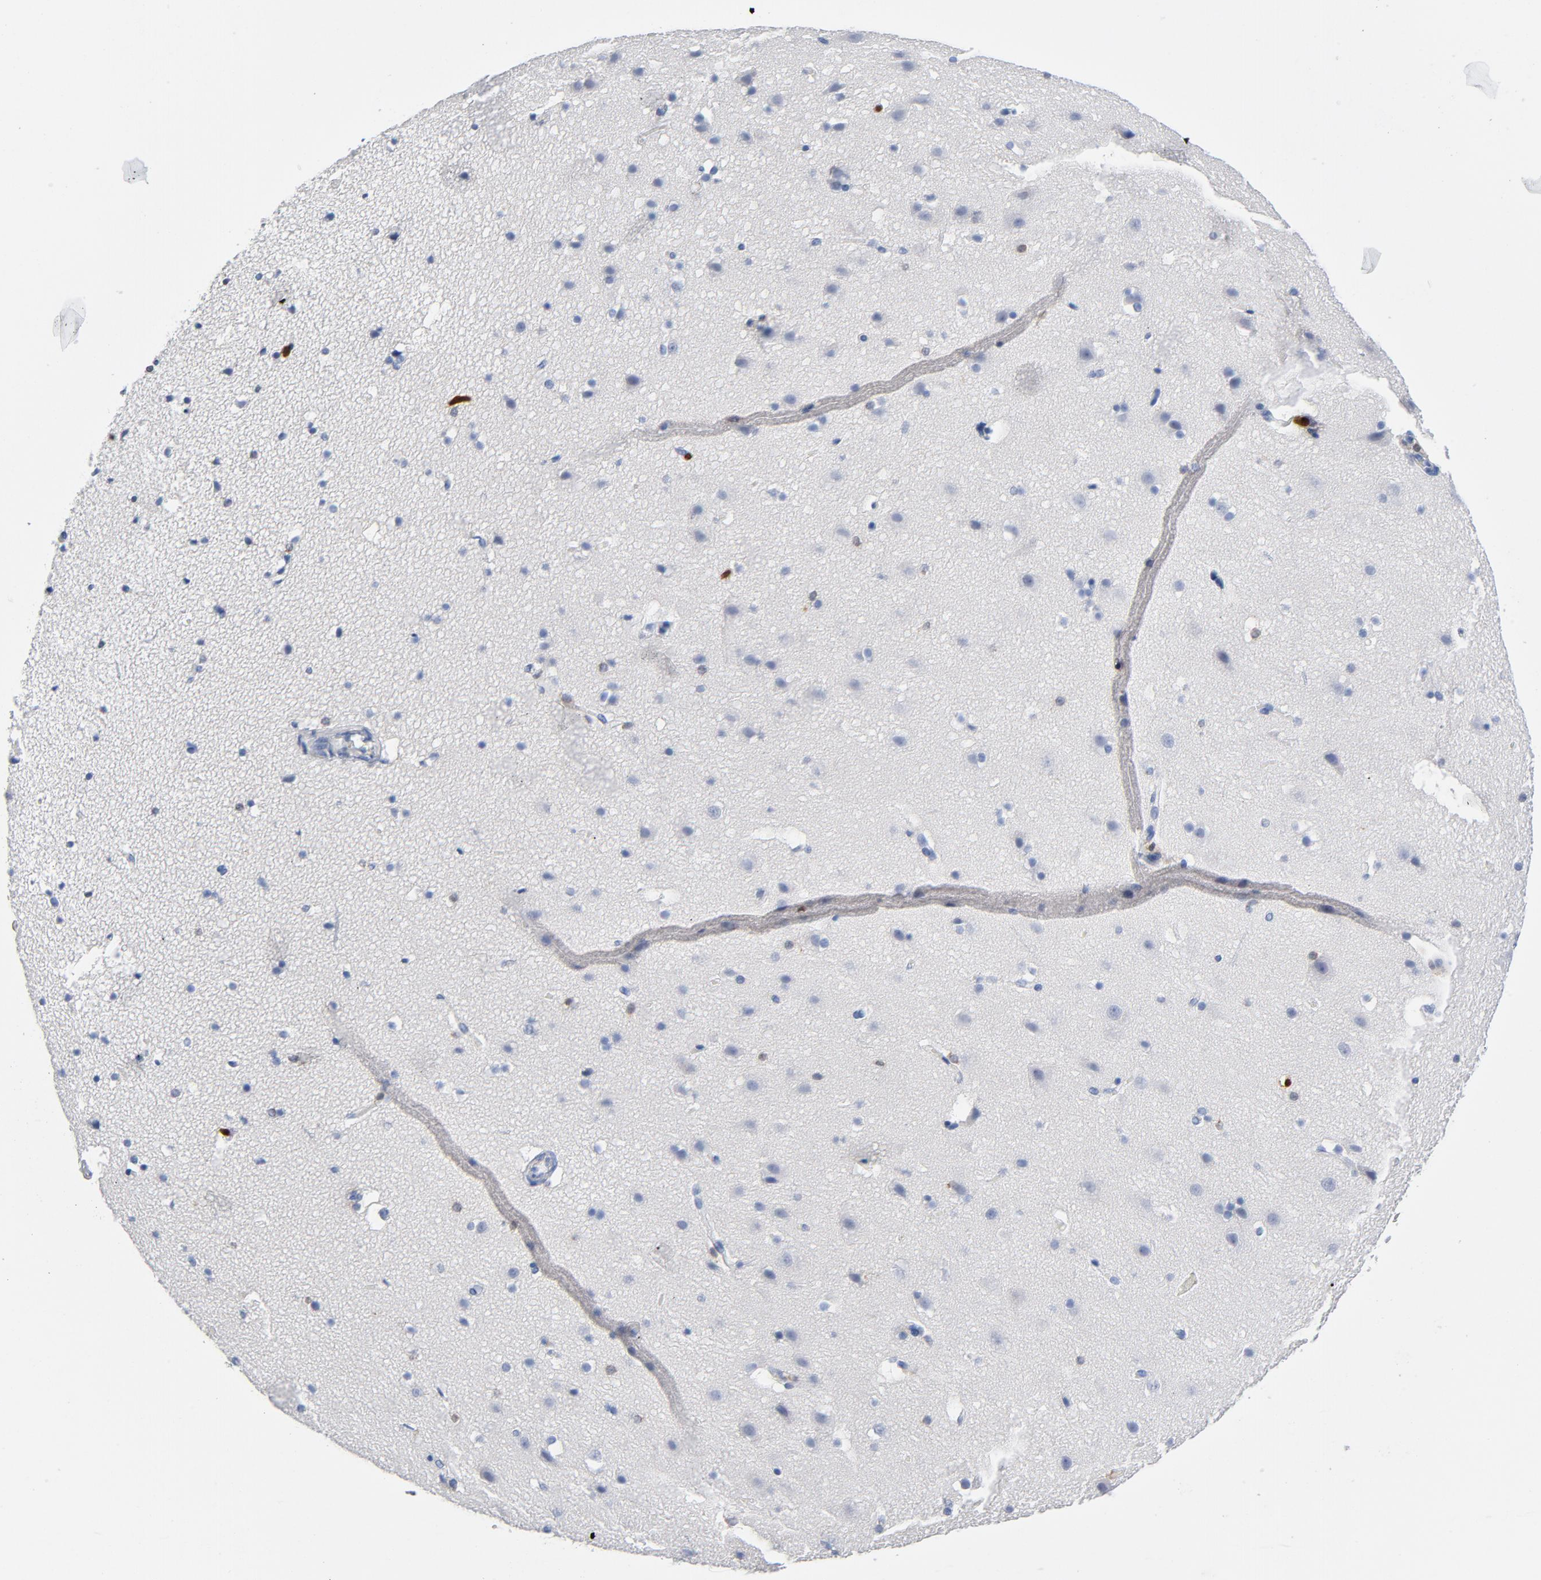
{"staining": {"intensity": "negative", "quantity": "none", "location": "none"}, "tissue": "cerebral cortex", "cell_type": "Endothelial cells", "image_type": "normal", "snomed": [{"axis": "morphology", "description": "Normal tissue, NOS"}, {"axis": "topography", "description": "Cerebral cortex"}], "caption": "This is a photomicrograph of IHC staining of benign cerebral cortex, which shows no staining in endothelial cells.", "gene": "NCF1", "patient": {"sex": "male", "age": 45}}